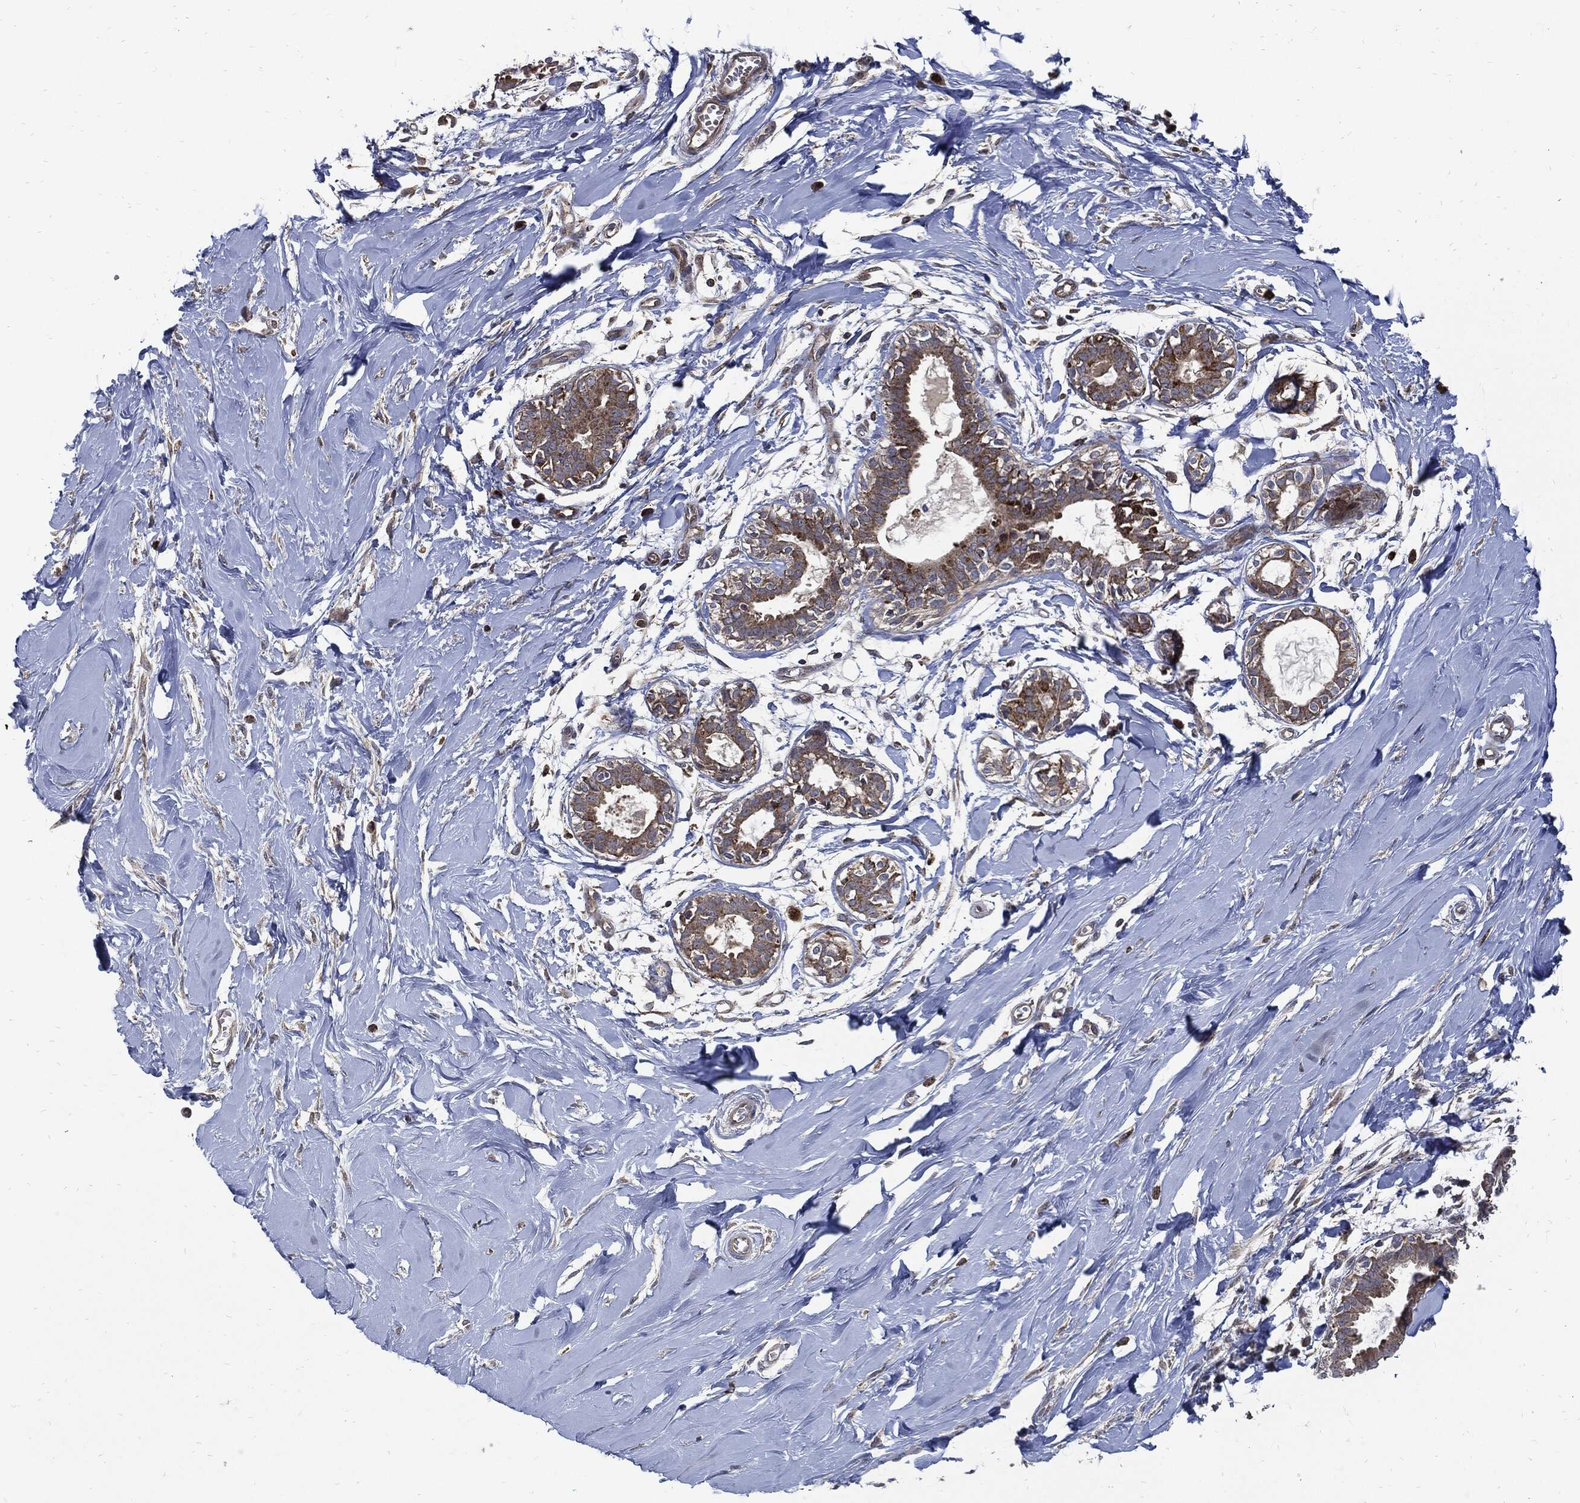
{"staining": {"intensity": "negative", "quantity": "none", "location": "none"}, "tissue": "adipose tissue", "cell_type": "Adipocytes", "image_type": "normal", "snomed": [{"axis": "morphology", "description": "Normal tissue, NOS"}, {"axis": "topography", "description": "Breast"}], "caption": "A micrograph of adipose tissue stained for a protein shows no brown staining in adipocytes.", "gene": "SLC31A2", "patient": {"sex": "female", "age": 49}}